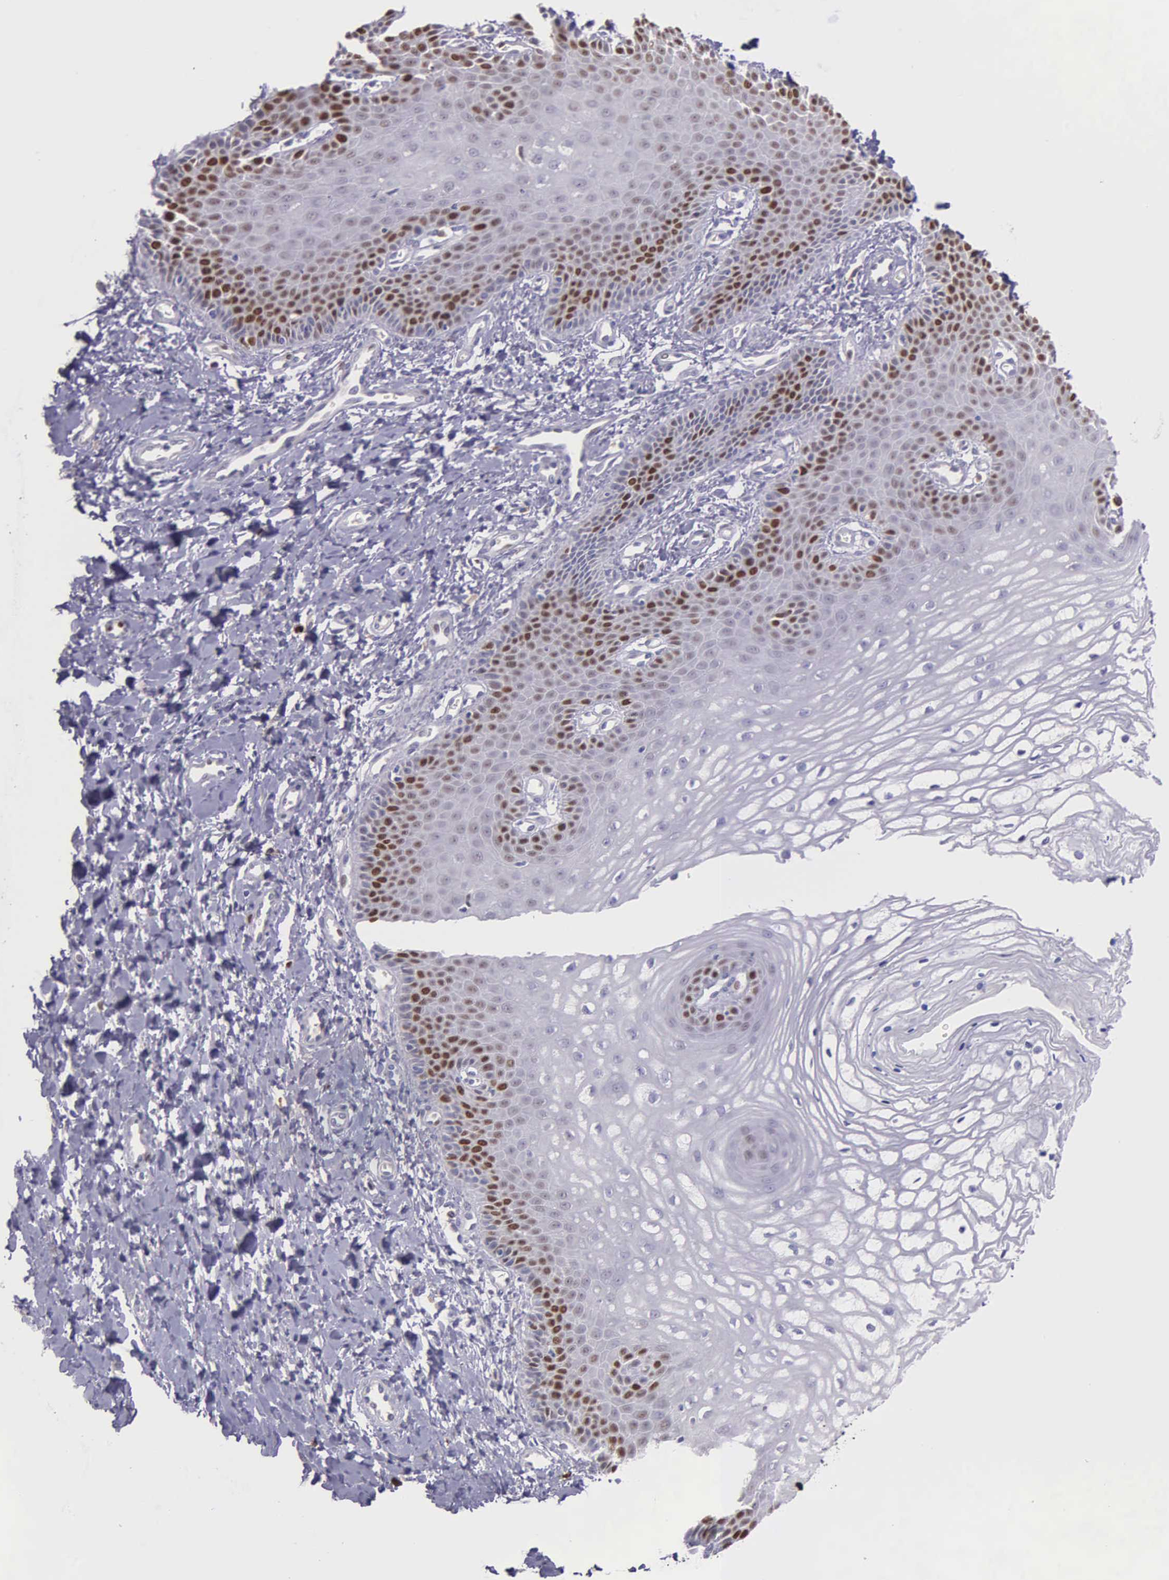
{"staining": {"intensity": "strong", "quantity": "<25%", "location": "nuclear"}, "tissue": "vagina", "cell_type": "Squamous epithelial cells", "image_type": "normal", "snomed": [{"axis": "morphology", "description": "Normal tissue, NOS"}, {"axis": "topography", "description": "Vagina"}], "caption": "Protein staining displays strong nuclear expression in about <25% of squamous epithelial cells in benign vagina.", "gene": "MCM5", "patient": {"sex": "female", "age": 68}}